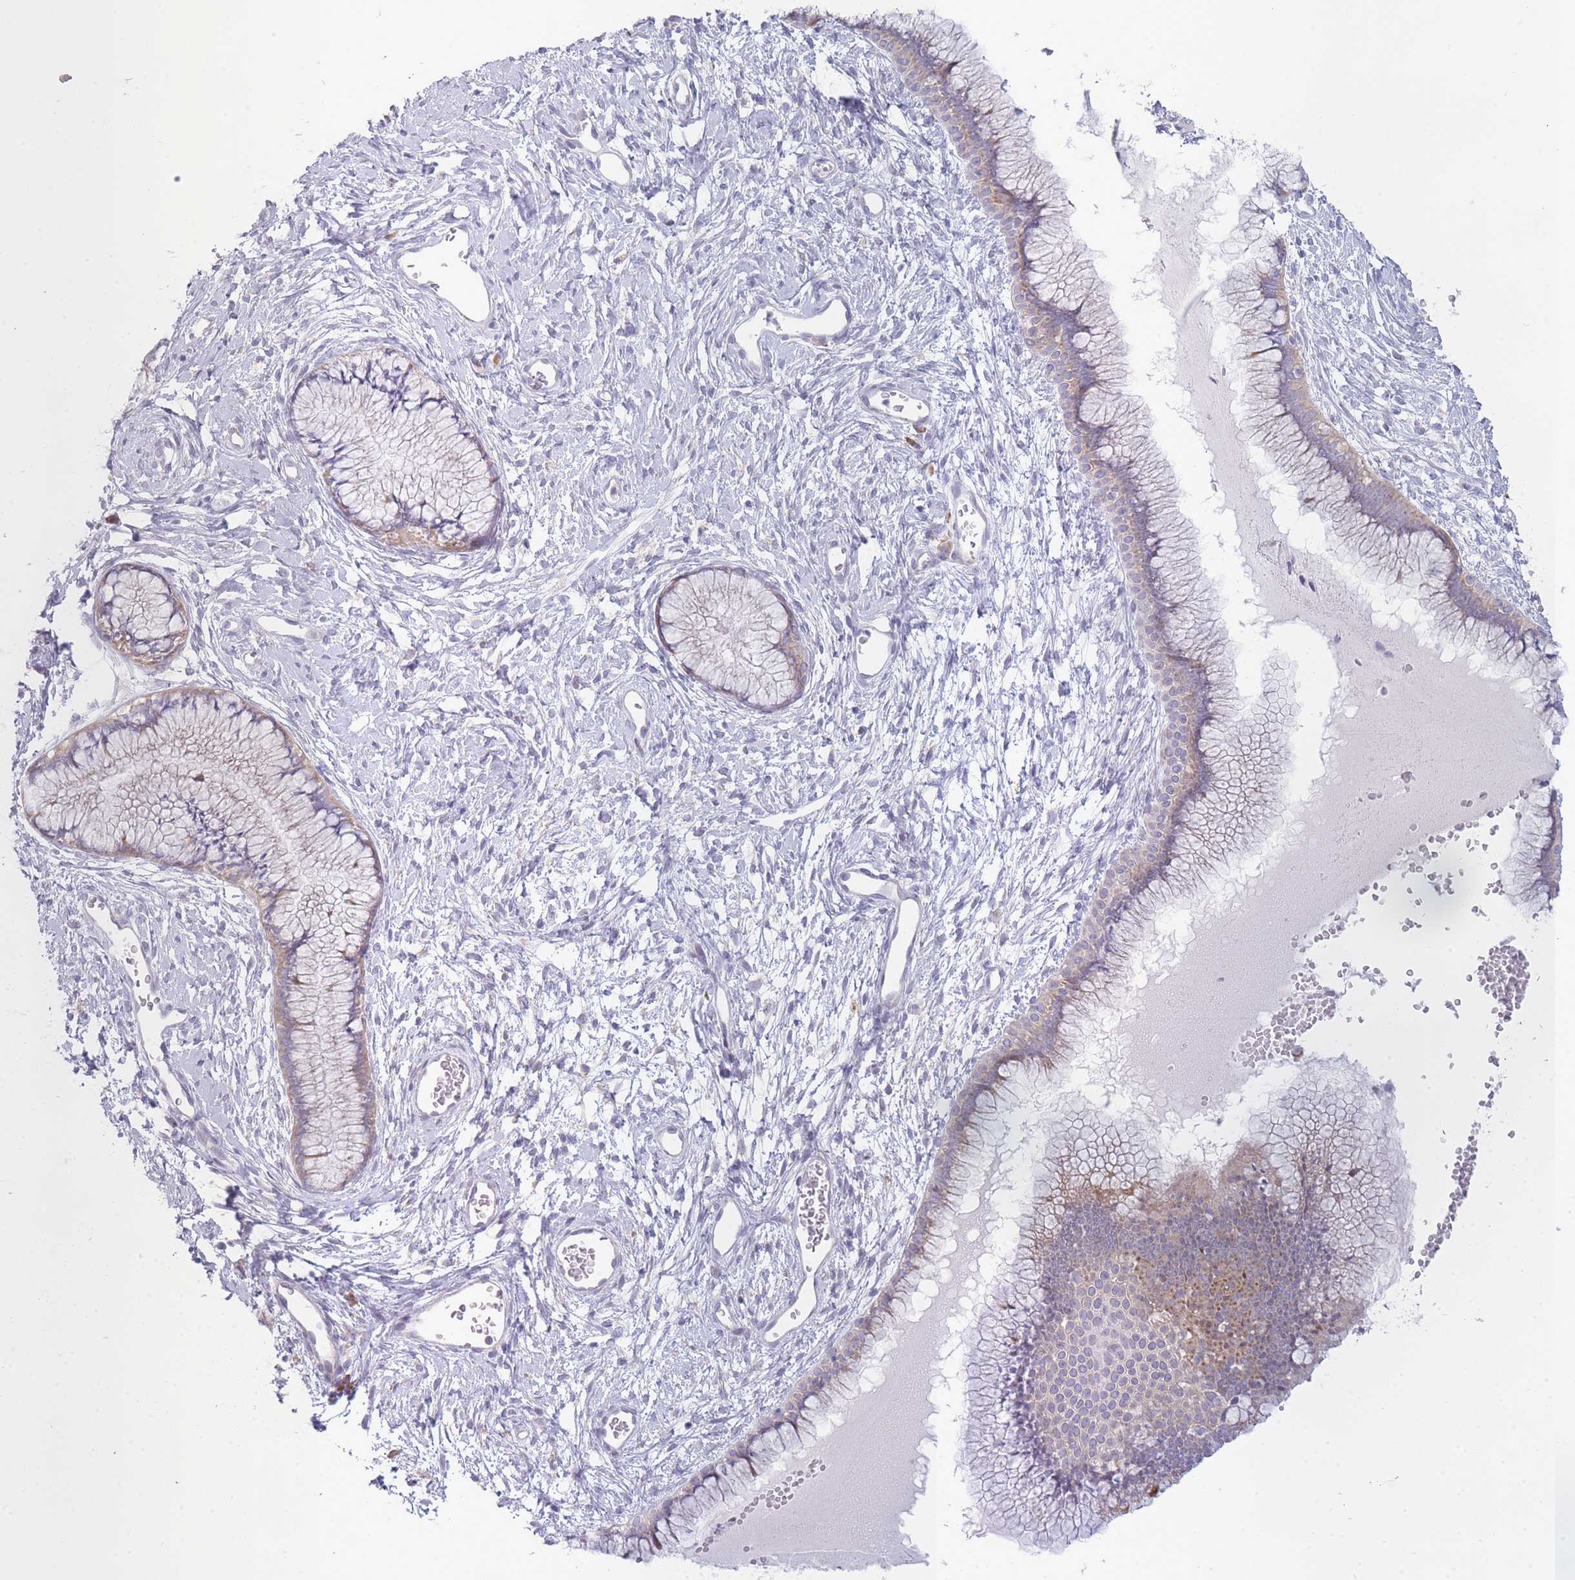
{"staining": {"intensity": "weak", "quantity": "25%-75%", "location": "cytoplasmic/membranous"}, "tissue": "cervix", "cell_type": "Glandular cells", "image_type": "normal", "snomed": [{"axis": "morphology", "description": "Normal tissue, NOS"}, {"axis": "topography", "description": "Cervix"}], "caption": "Benign cervix exhibits weak cytoplasmic/membranous positivity in about 25%-75% of glandular cells, visualized by immunohistochemistry. The protein of interest is stained brown, and the nuclei are stained in blue (DAB (3,3'-diaminobenzidine) IHC with brightfield microscopy, high magnification).", "gene": "OR5L1", "patient": {"sex": "female", "age": 42}}